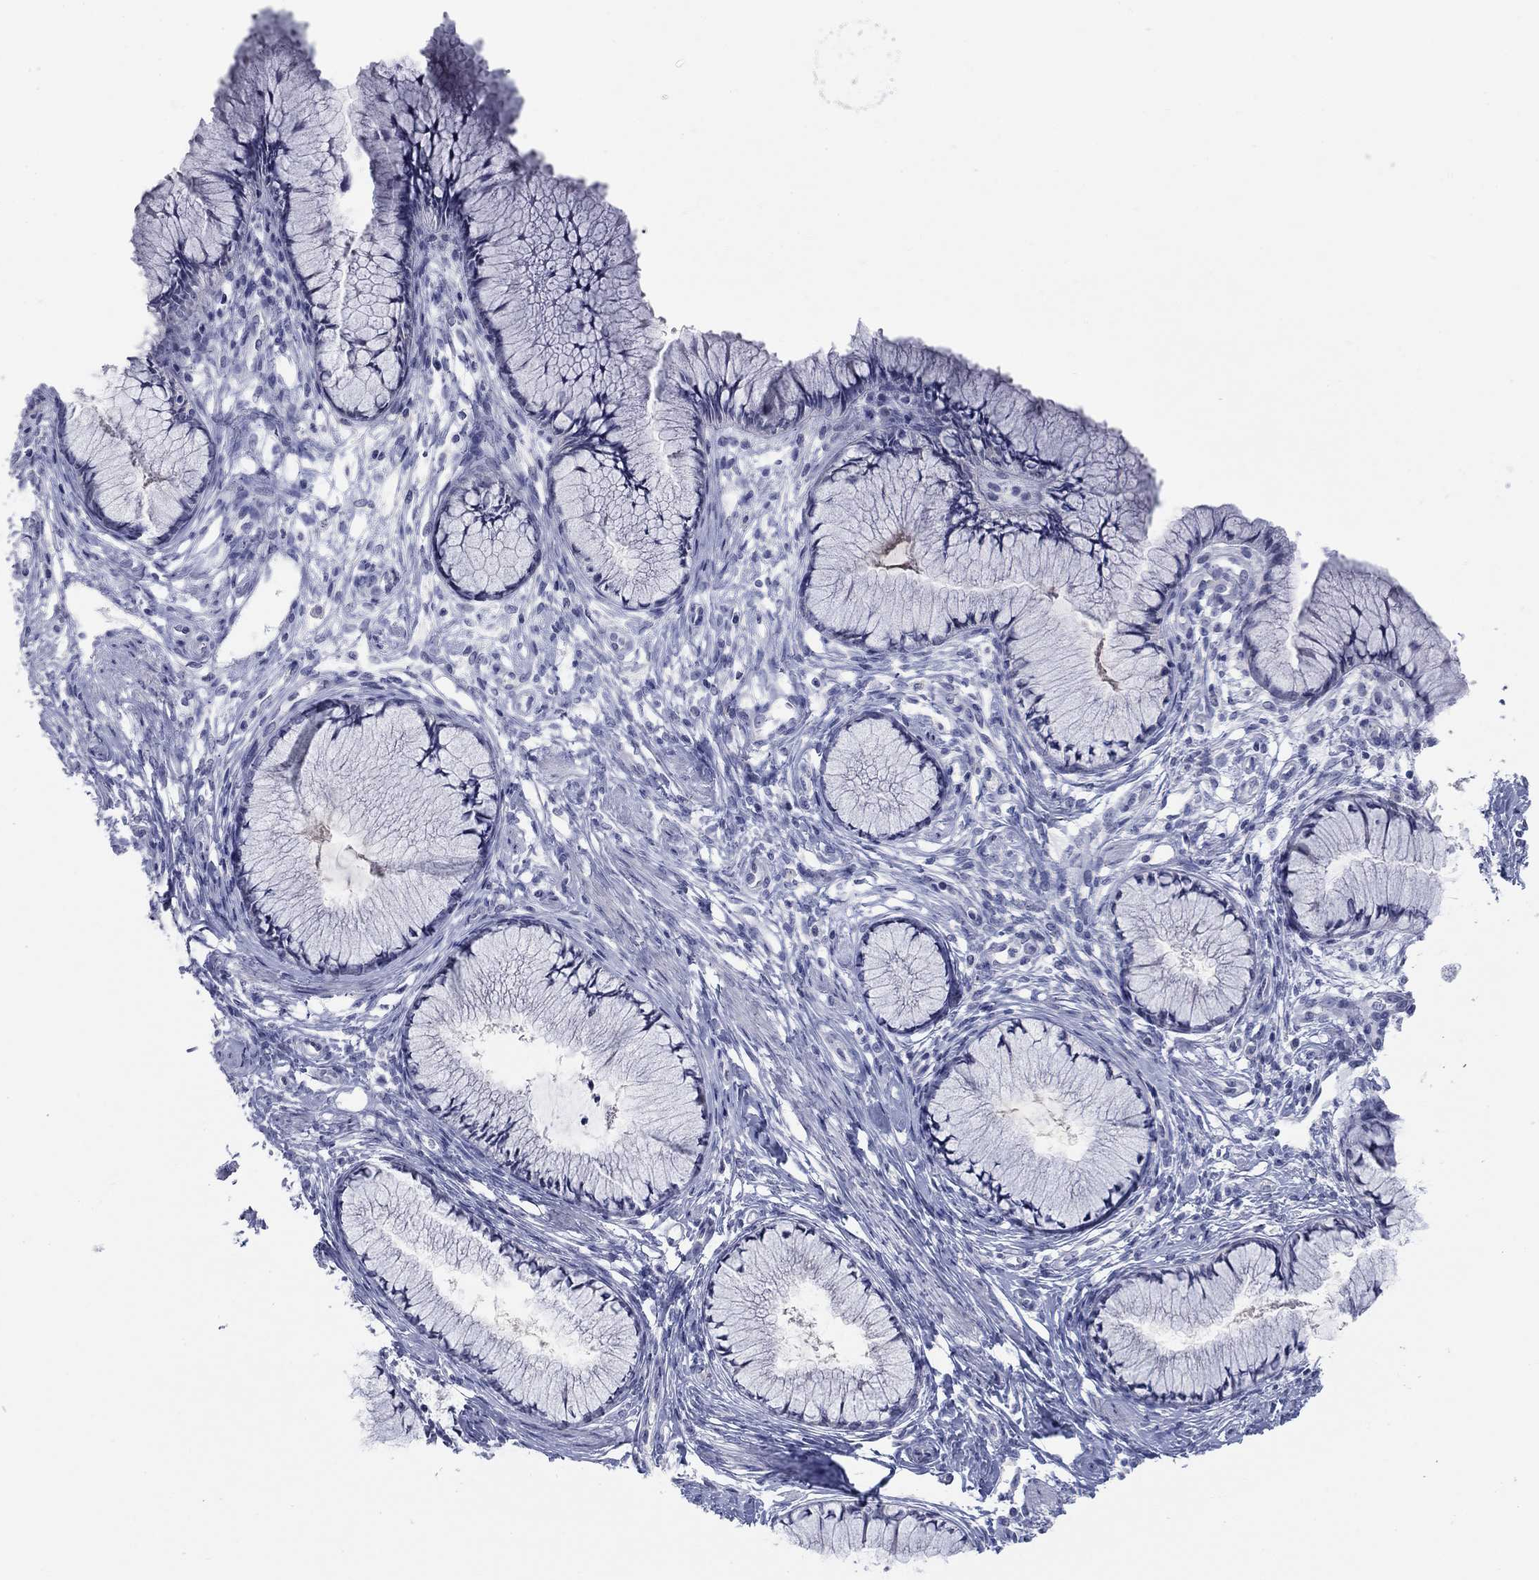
{"staining": {"intensity": "negative", "quantity": "none", "location": "none"}, "tissue": "cervix", "cell_type": "Glandular cells", "image_type": "normal", "snomed": [{"axis": "morphology", "description": "Normal tissue, NOS"}, {"axis": "topography", "description": "Cervix"}], "caption": "The histopathology image reveals no significant positivity in glandular cells of cervix.", "gene": "ATP6V1G2", "patient": {"sex": "female", "age": 37}}